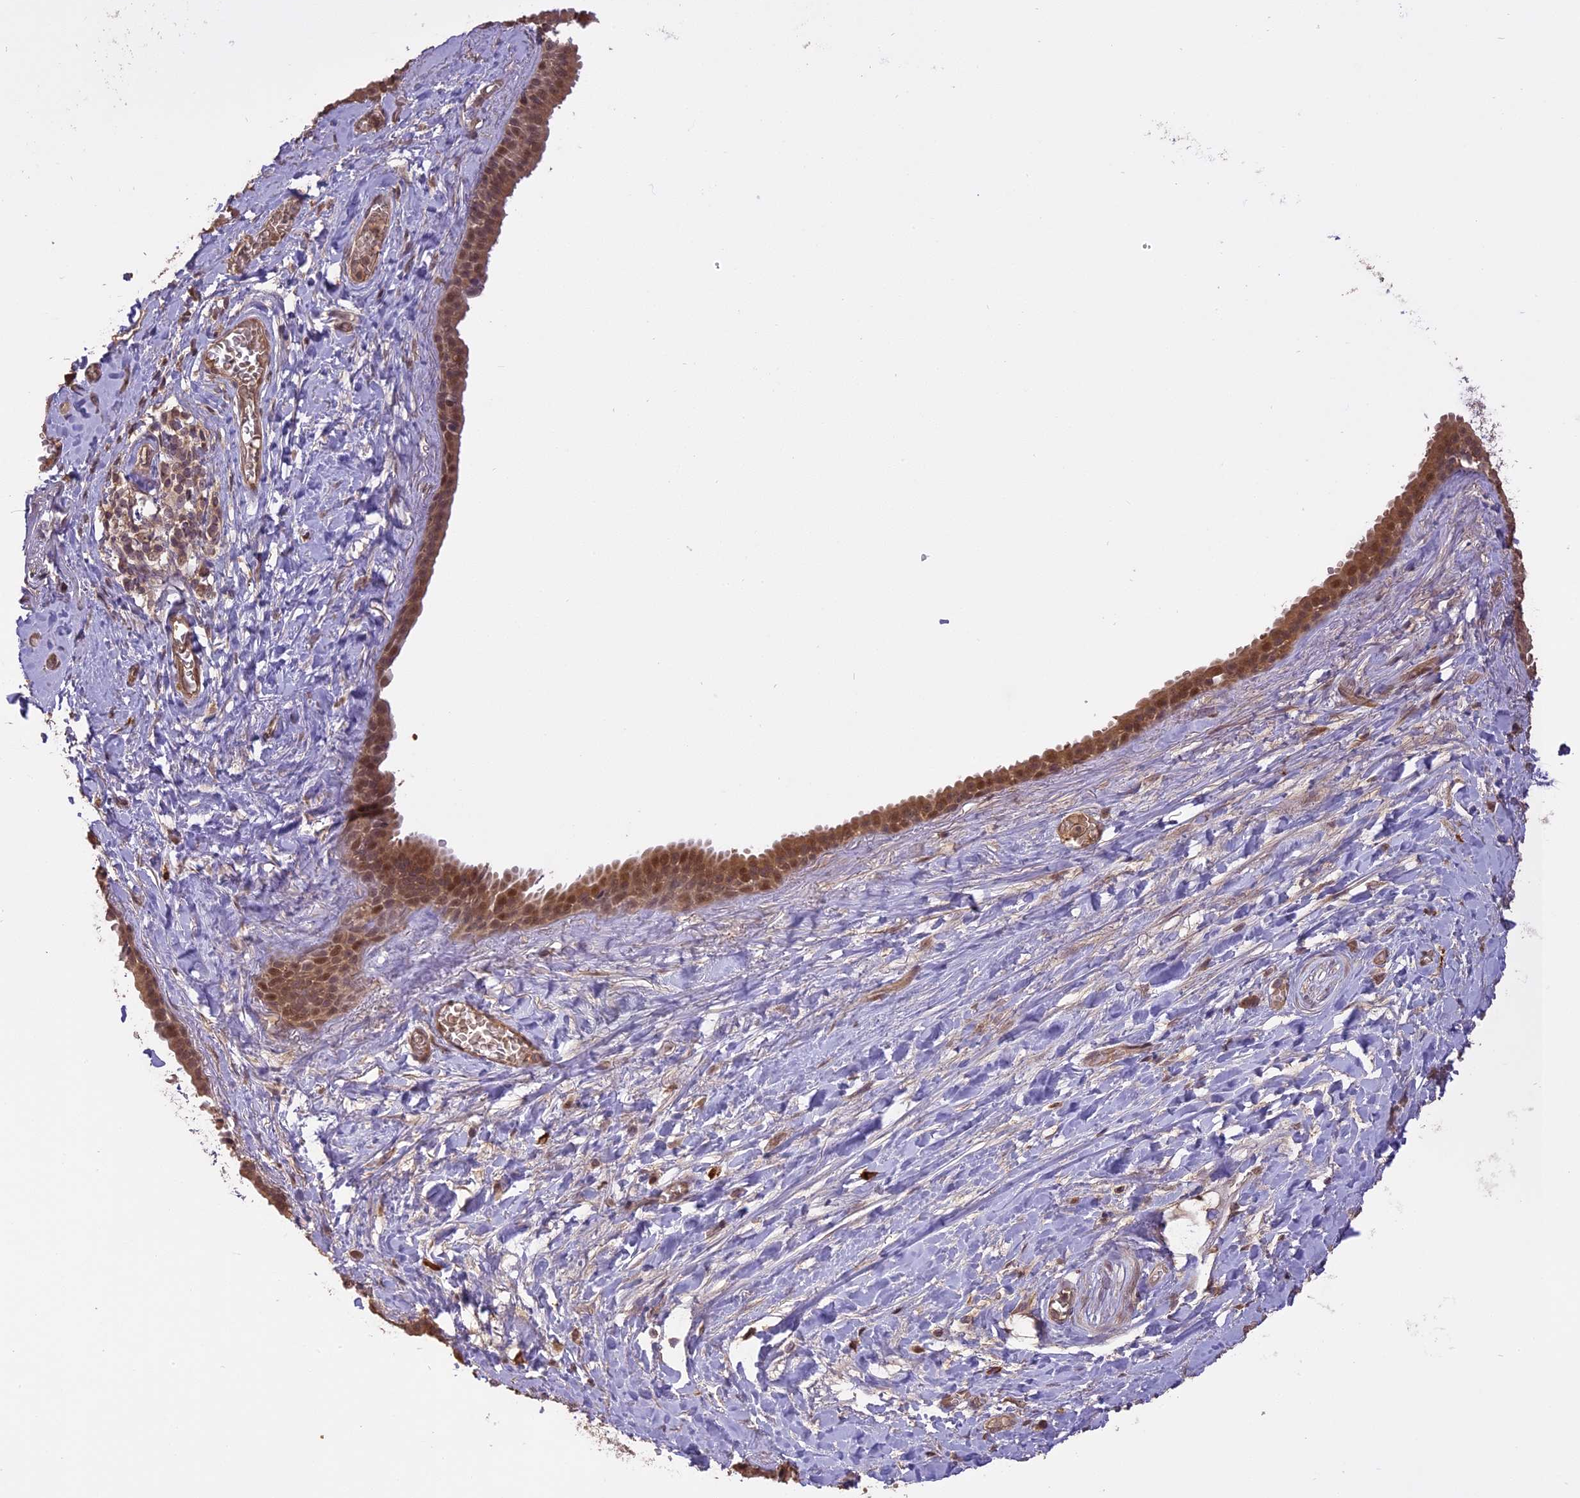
{"staining": {"intensity": "weak", "quantity": "25%-75%", "location": "cytoplasmic/membranous"}, "tissue": "adipose tissue", "cell_type": "Adipocytes", "image_type": "normal", "snomed": [{"axis": "morphology", "description": "Normal tissue, NOS"}, {"axis": "topography", "description": "Salivary gland"}, {"axis": "topography", "description": "Peripheral nerve tissue"}], "caption": "The immunohistochemical stain labels weak cytoplasmic/membranous expression in adipocytes of benign adipose tissue. The staining was performed using DAB (3,3'-diaminobenzidine) to visualize the protein expression in brown, while the nuclei were stained in blue with hematoxylin (Magnification: 20x).", "gene": "TIGD7", "patient": {"sex": "male", "age": 62}}